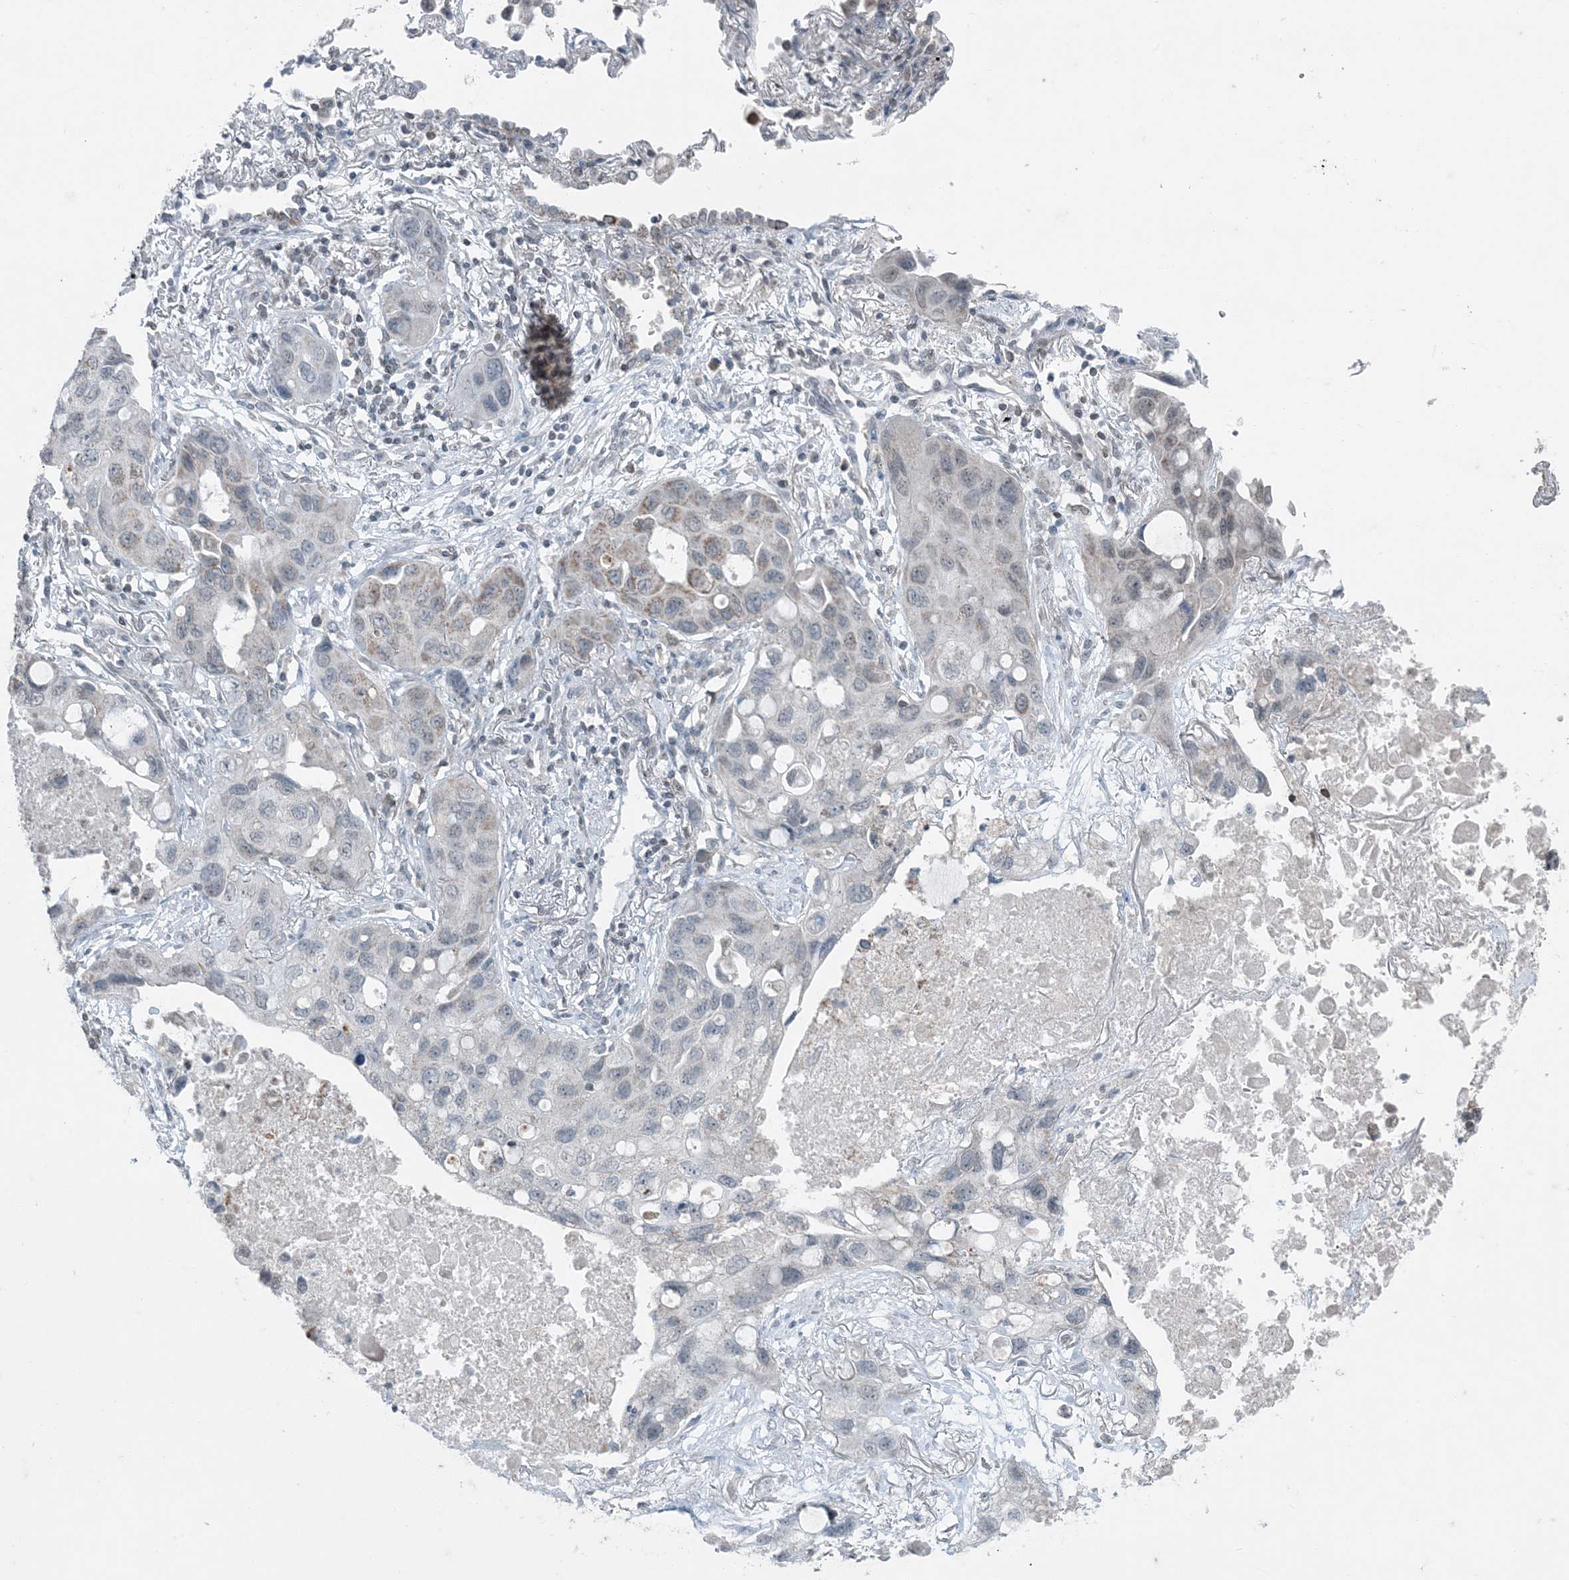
{"staining": {"intensity": "weak", "quantity": "<25%", "location": "cytoplasmic/membranous"}, "tissue": "lung cancer", "cell_type": "Tumor cells", "image_type": "cancer", "snomed": [{"axis": "morphology", "description": "Squamous cell carcinoma, NOS"}, {"axis": "topography", "description": "Lung"}], "caption": "This is an IHC image of lung squamous cell carcinoma. There is no expression in tumor cells.", "gene": "GNL1", "patient": {"sex": "female", "age": 73}}